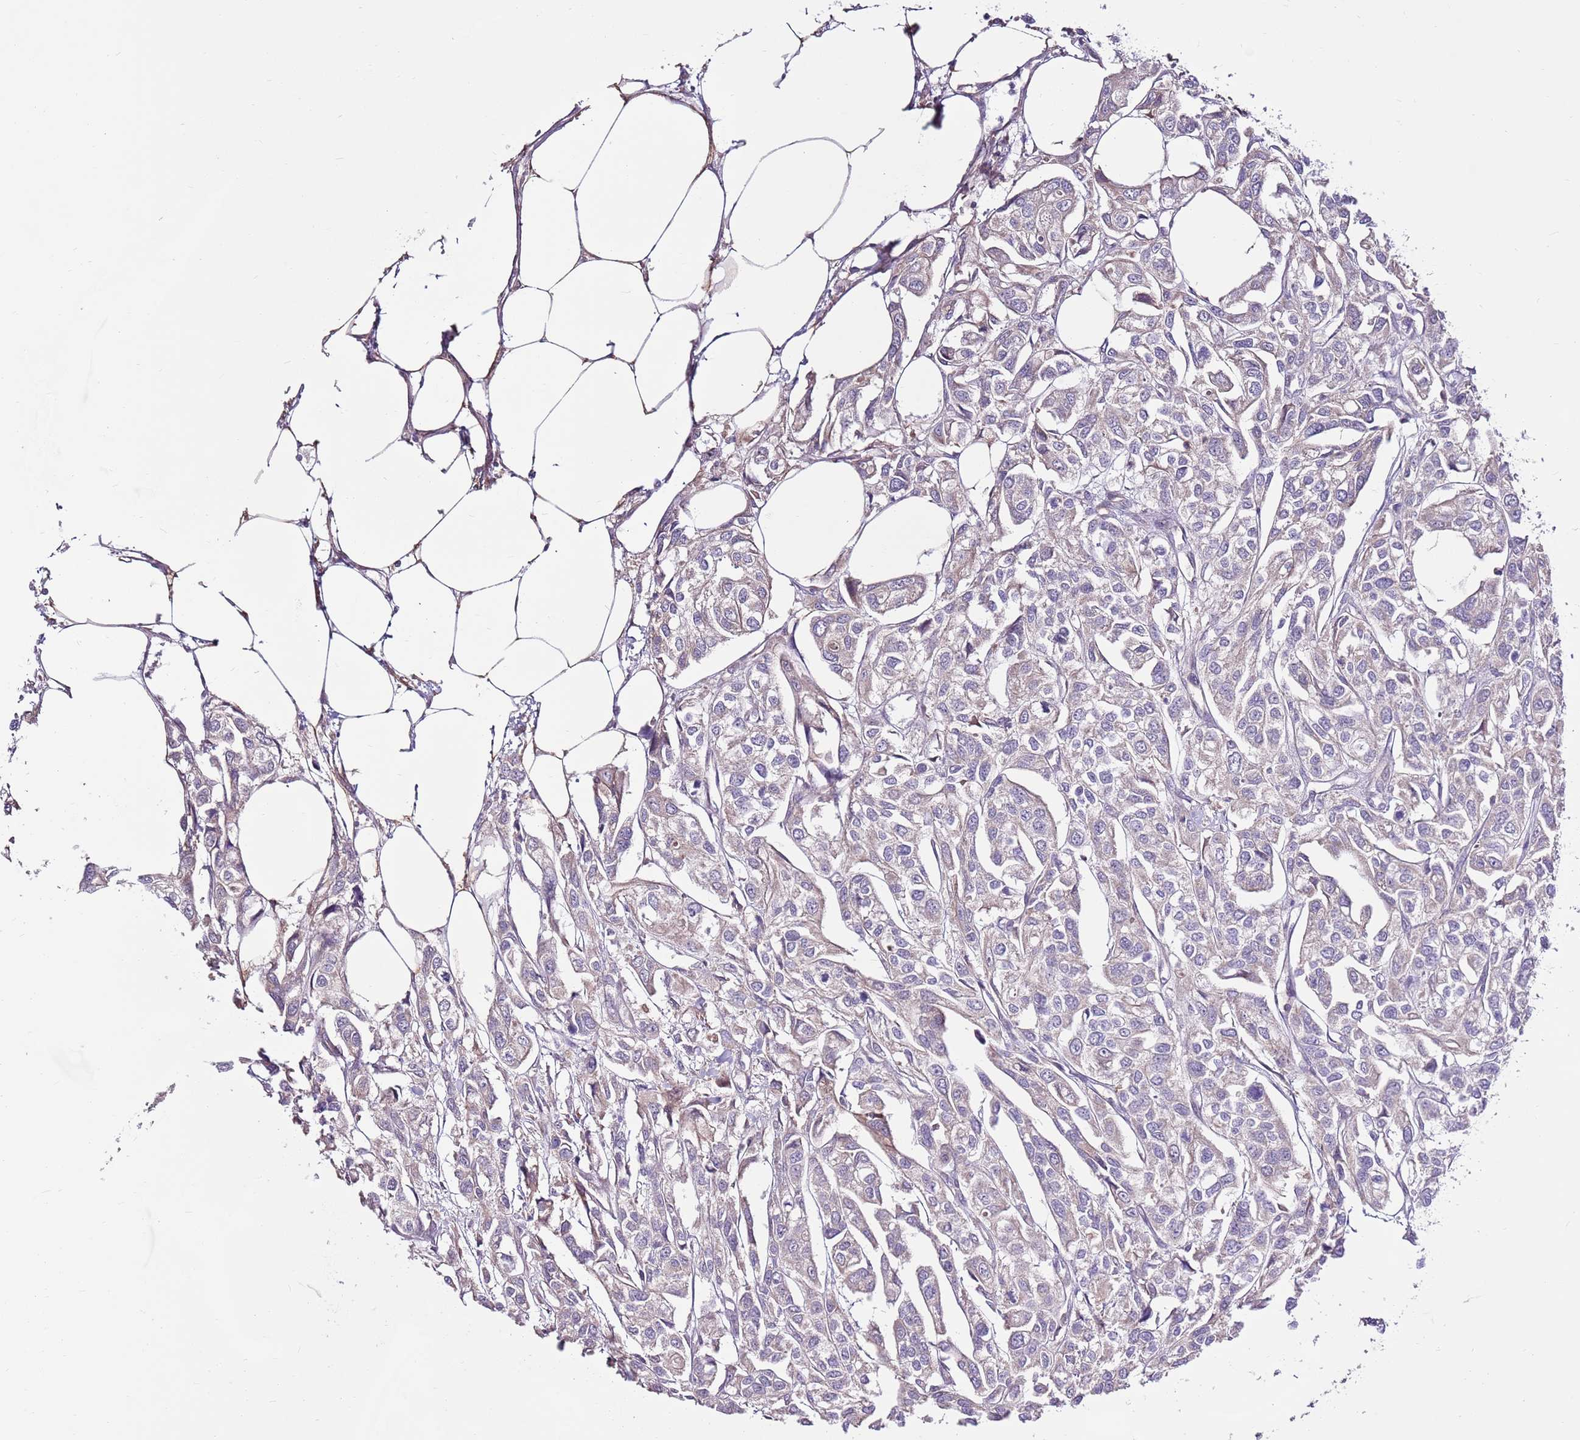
{"staining": {"intensity": "negative", "quantity": "none", "location": "none"}, "tissue": "urothelial cancer", "cell_type": "Tumor cells", "image_type": "cancer", "snomed": [{"axis": "morphology", "description": "Urothelial carcinoma, High grade"}, {"axis": "topography", "description": "Urinary bladder"}], "caption": "This is an immunohistochemistry photomicrograph of human urothelial carcinoma (high-grade). There is no expression in tumor cells.", "gene": "SMG1", "patient": {"sex": "male", "age": 67}}